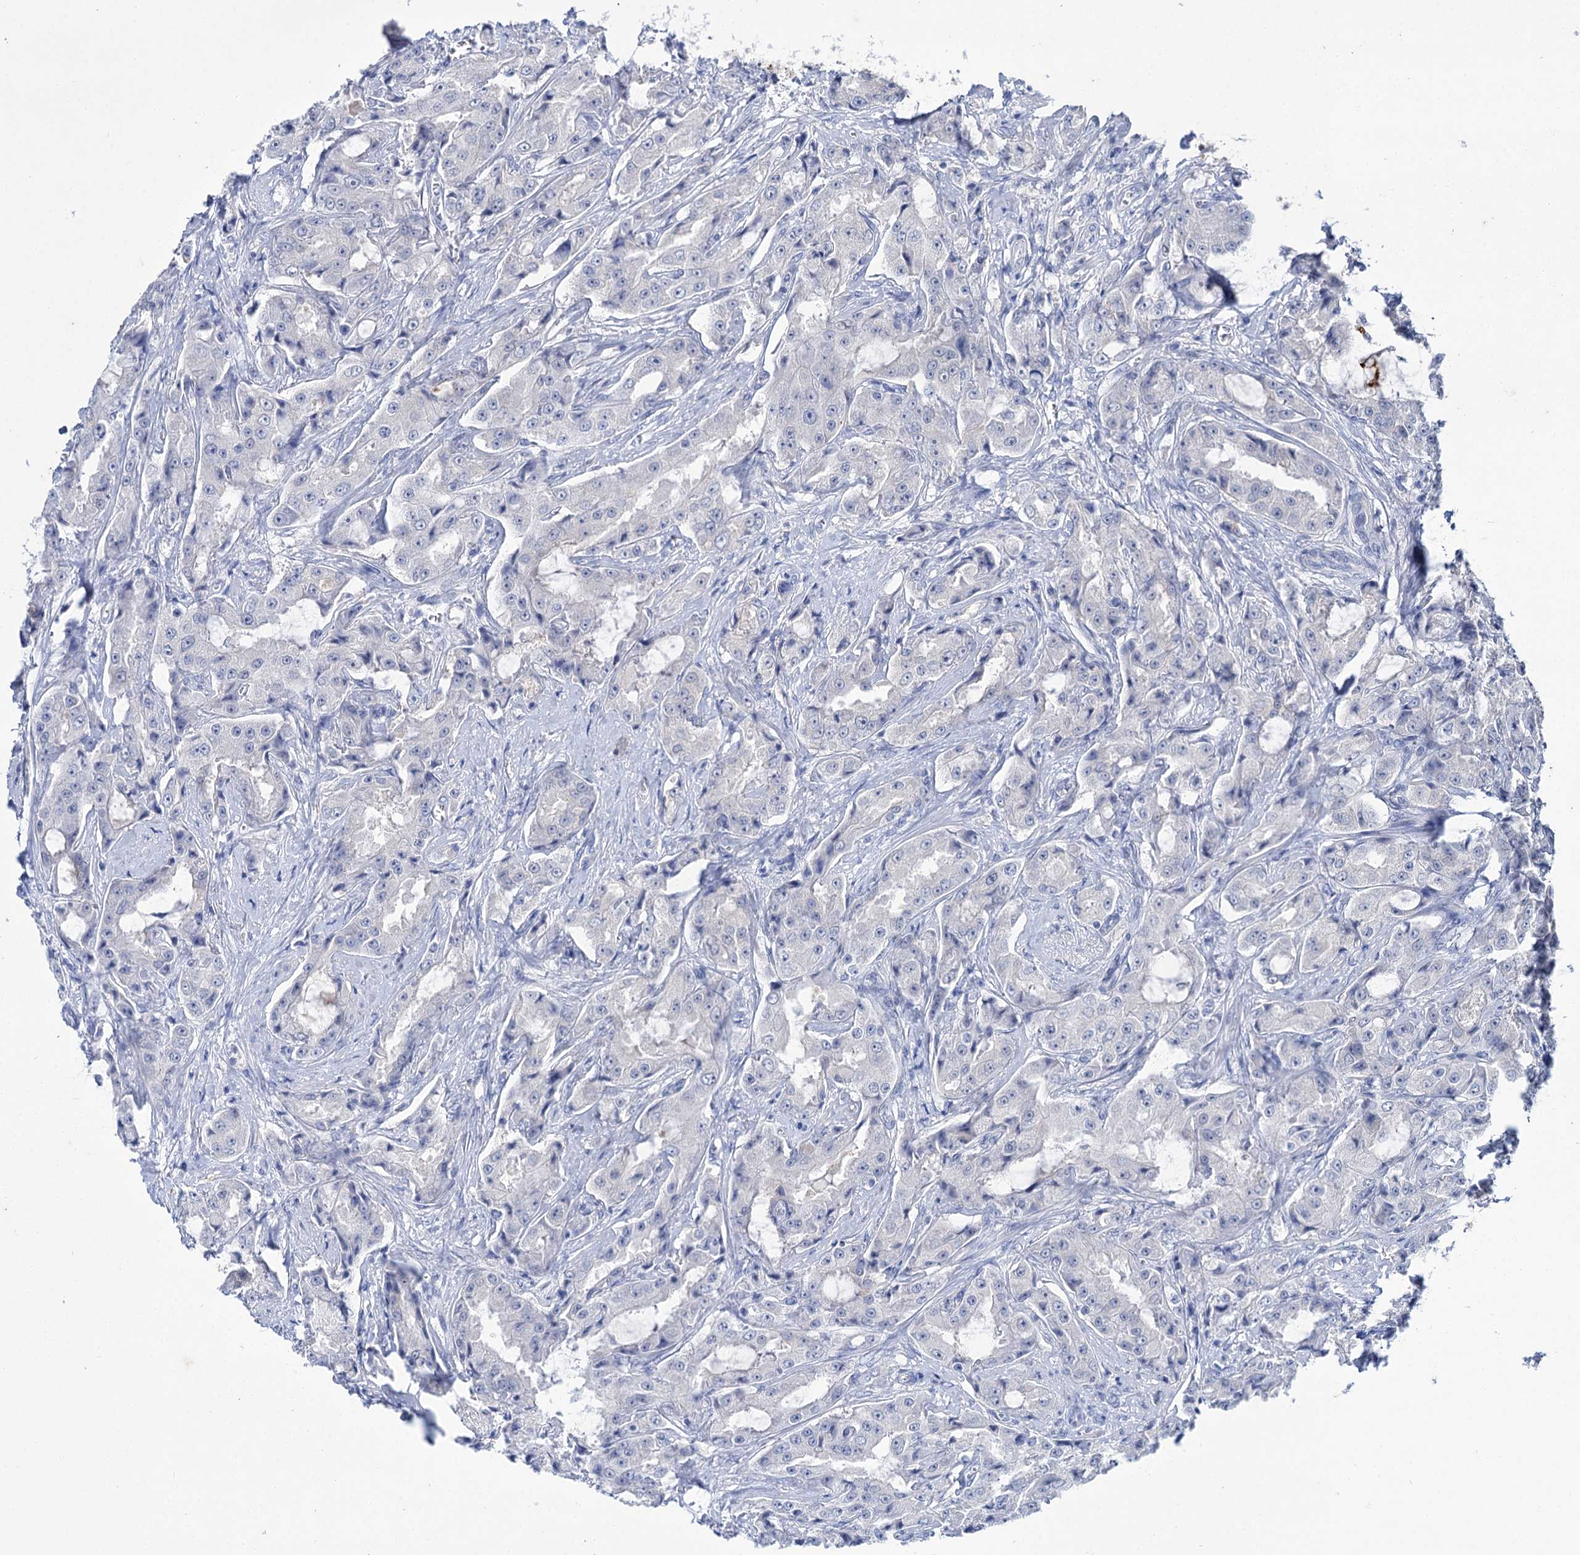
{"staining": {"intensity": "negative", "quantity": "none", "location": "none"}, "tissue": "prostate cancer", "cell_type": "Tumor cells", "image_type": "cancer", "snomed": [{"axis": "morphology", "description": "Adenocarcinoma, High grade"}, {"axis": "topography", "description": "Prostate"}], "caption": "This is an IHC image of human prostate adenocarcinoma (high-grade). There is no positivity in tumor cells.", "gene": "LYZL4", "patient": {"sex": "male", "age": 73}}